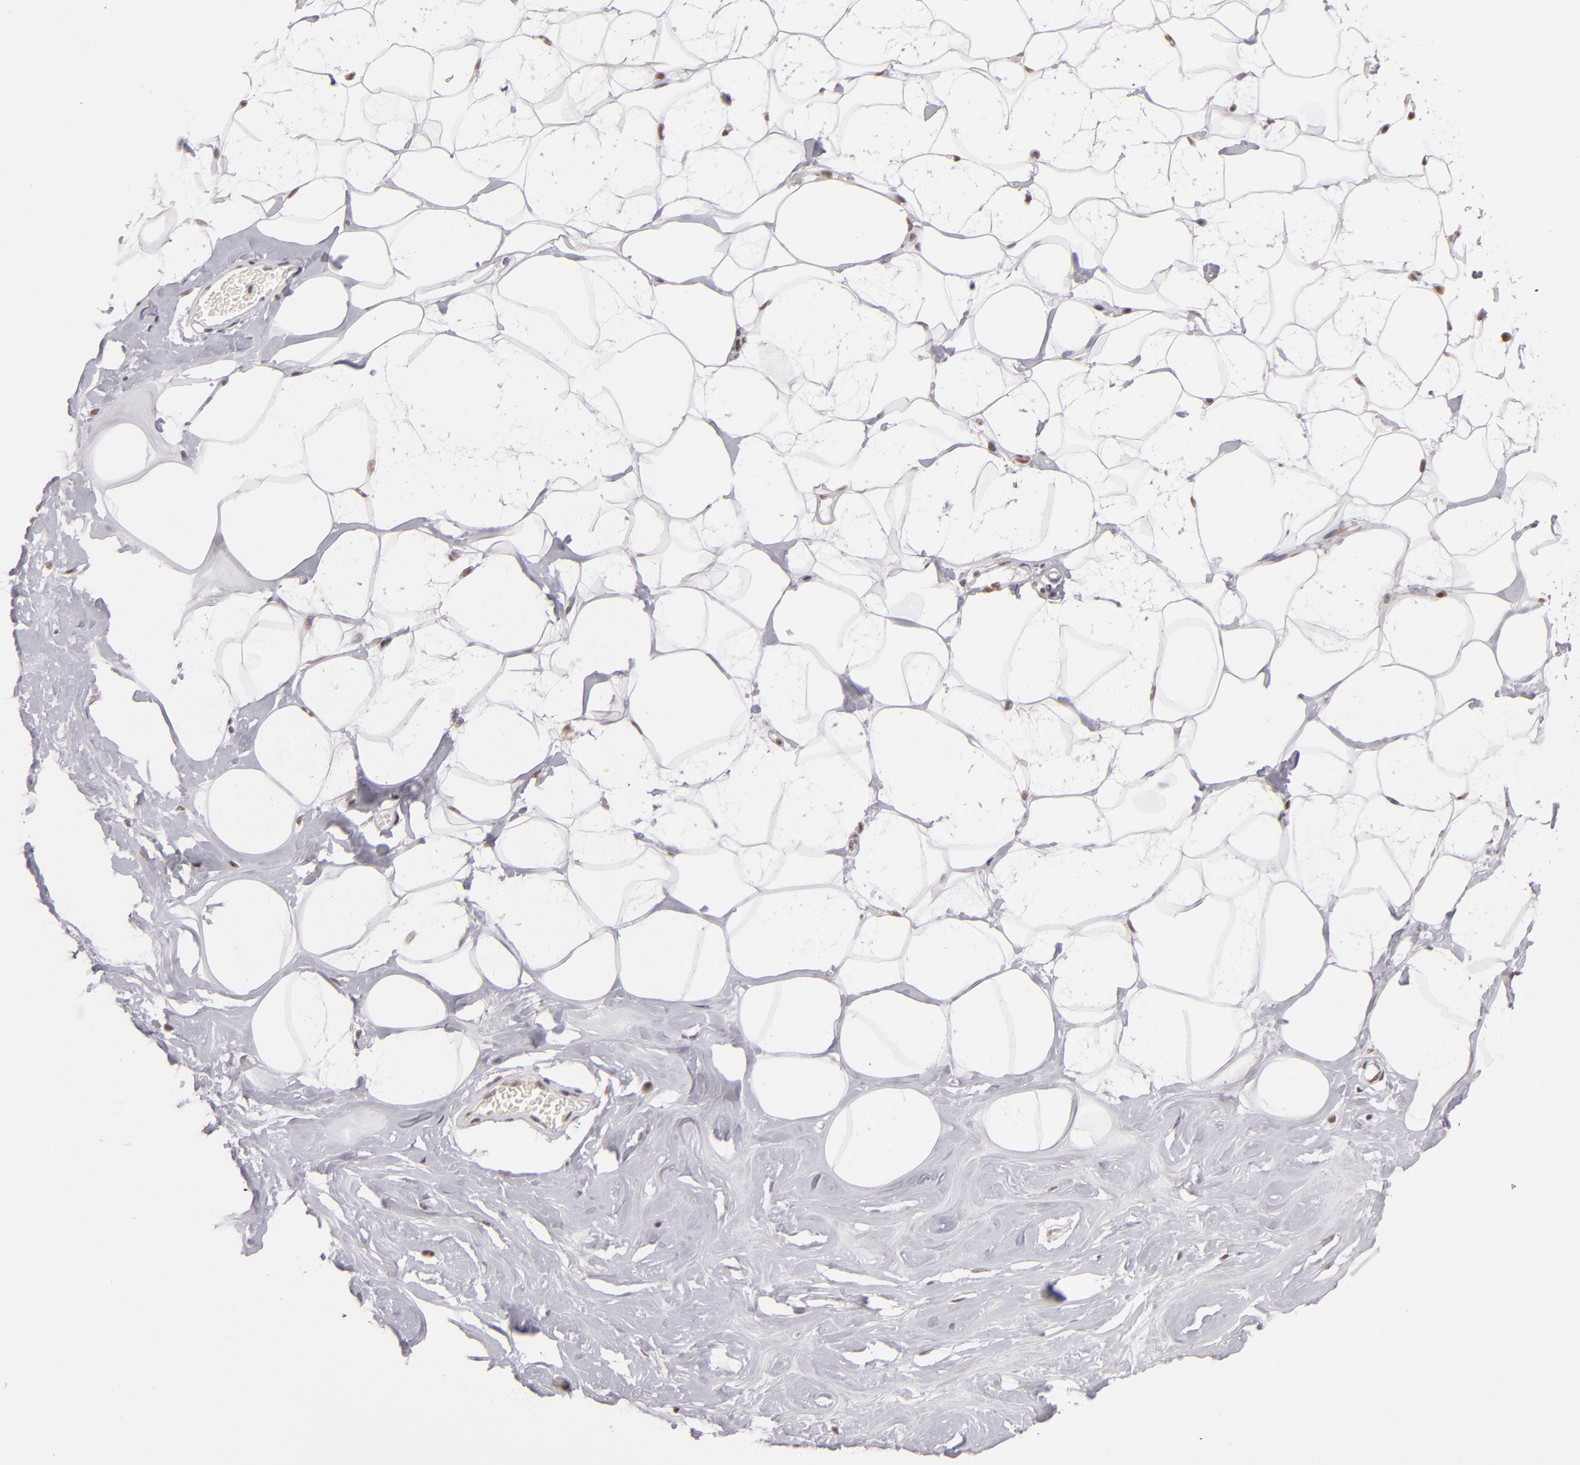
{"staining": {"intensity": "moderate", "quantity": ">75%", "location": "nuclear"}, "tissue": "breast", "cell_type": "Adipocytes", "image_type": "normal", "snomed": [{"axis": "morphology", "description": "Normal tissue, NOS"}, {"axis": "morphology", "description": "Fibrosis, NOS"}, {"axis": "topography", "description": "Breast"}], "caption": "Immunohistochemistry (IHC) histopathology image of unremarkable breast stained for a protein (brown), which displays medium levels of moderate nuclear positivity in about >75% of adipocytes.", "gene": "INTS6", "patient": {"sex": "female", "age": 39}}